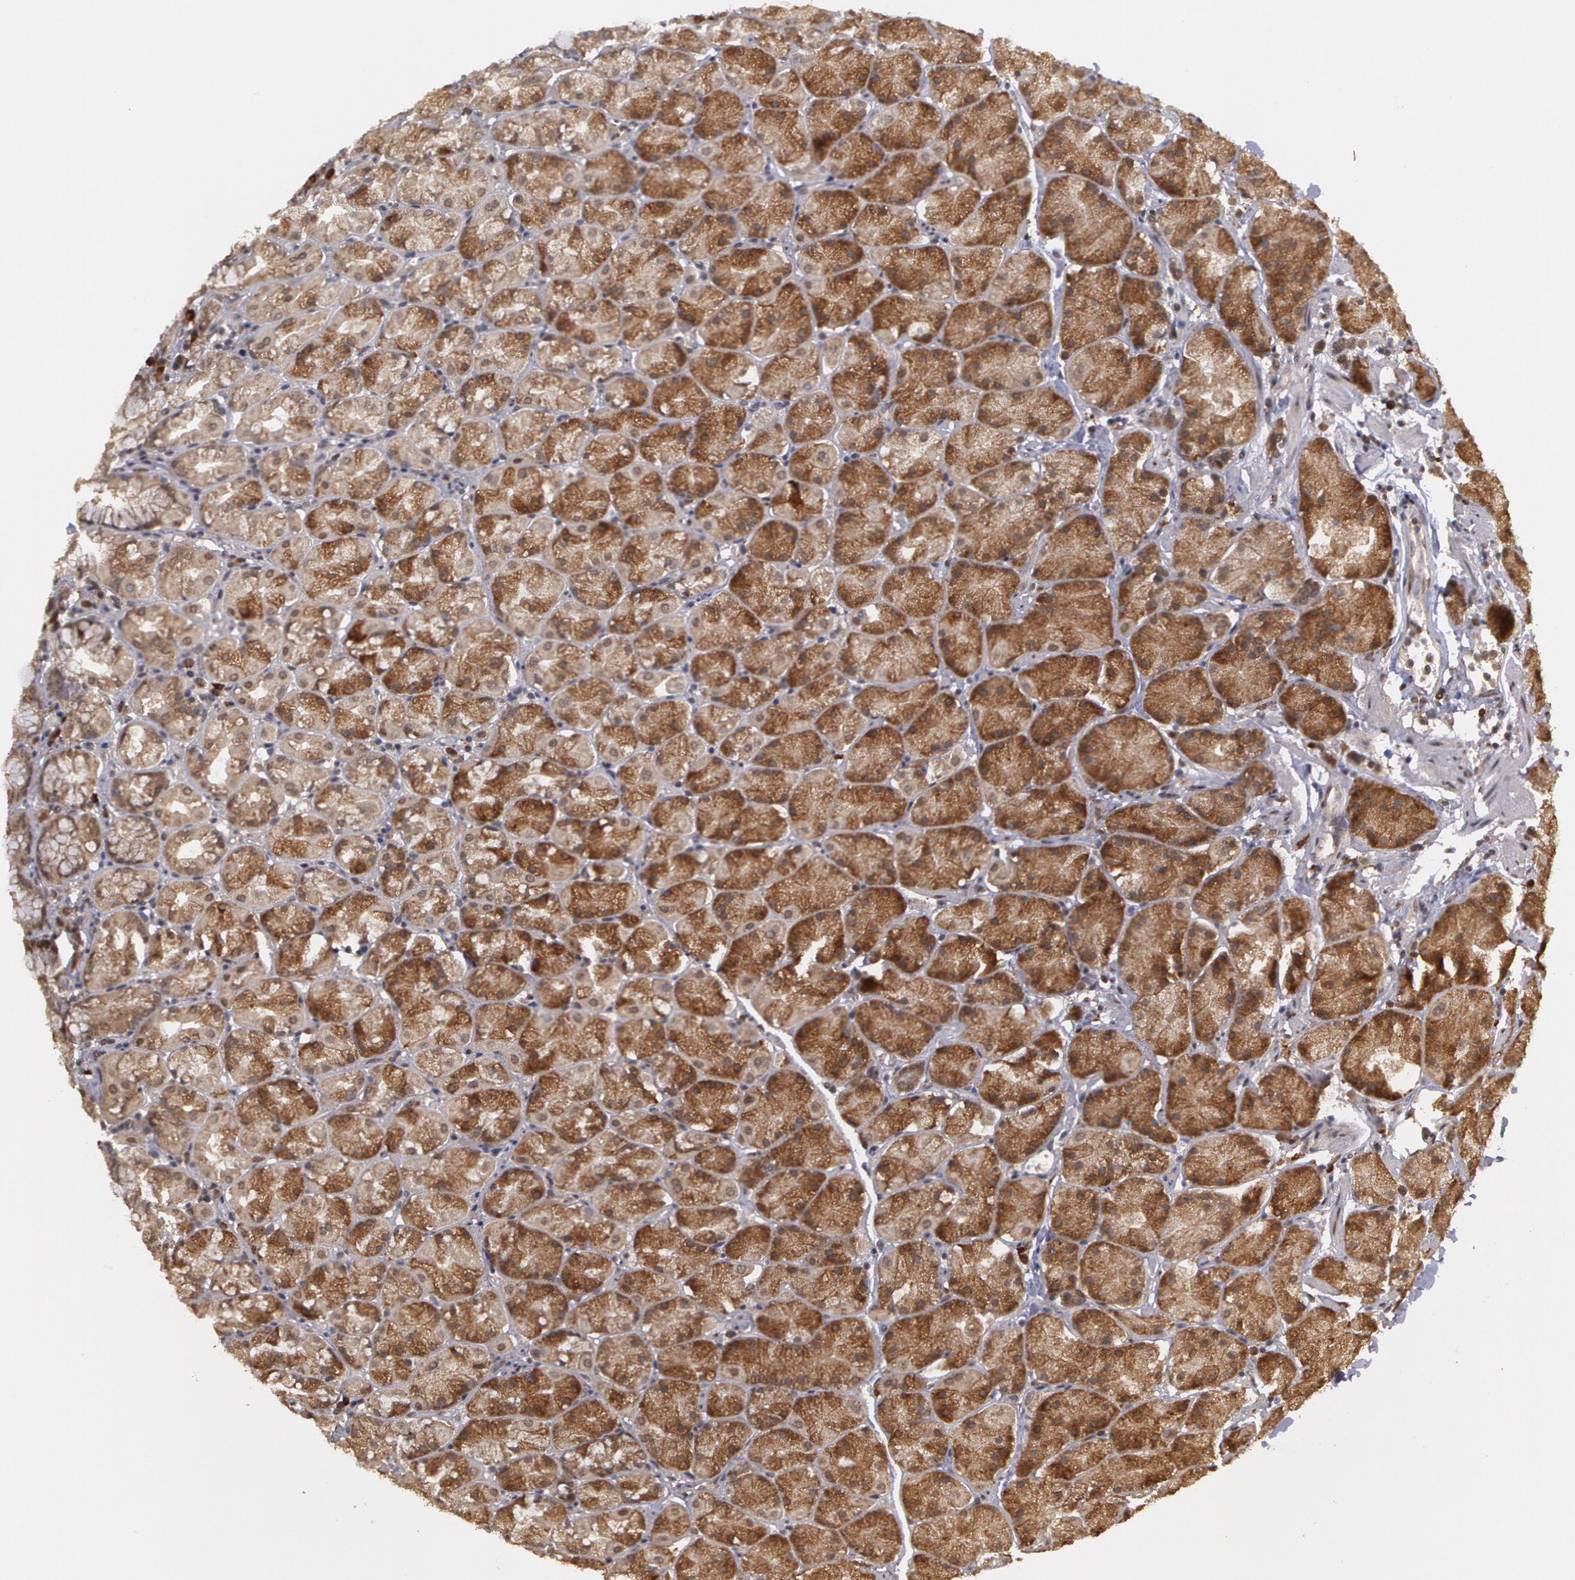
{"staining": {"intensity": "strong", "quantity": ">75%", "location": "cytoplasmic/membranous"}, "tissue": "stomach", "cell_type": "Glandular cells", "image_type": "normal", "snomed": [{"axis": "morphology", "description": "Normal tissue, NOS"}, {"axis": "topography", "description": "Stomach, upper"}, {"axis": "topography", "description": "Stomach"}], "caption": "Protein expression analysis of unremarkable stomach shows strong cytoplasmic/membranous positivity in about >75% of glandular cells. (DAB (3,3'-diaminobenzidine) IHC with brightfield microscopy, high magnification).", "gene": "GLIS1", "patient": {"sex": "male", "age": 76}}